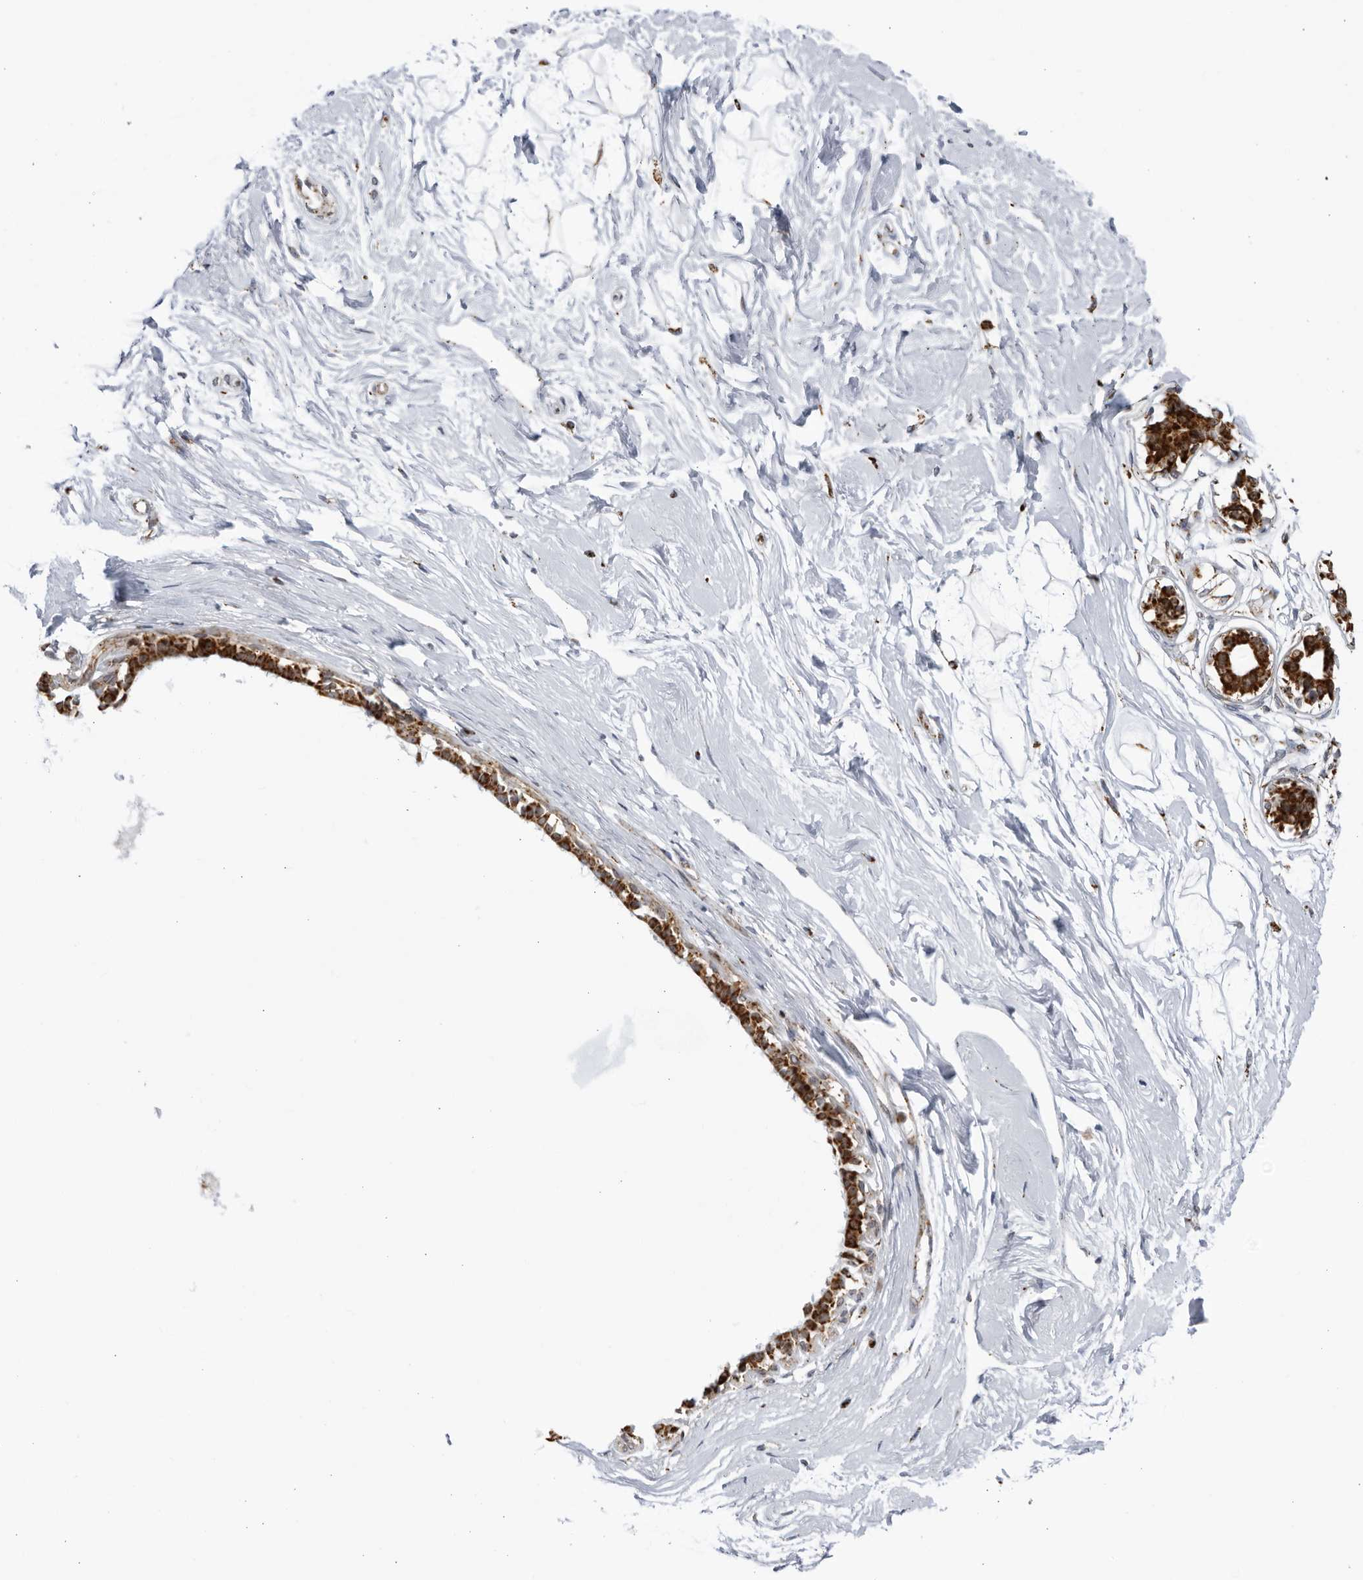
{"staining": {"intensity": "negative", "quantity": "none", "location": "none"}, "tissue": "breast", "cell_type": "Adipocytes", "image_type": "normal", "snomed": [{"axis": "morphology", "description": "Normal tissue, NOS"}, {"axis": "topography", "description": "Breast"}], "caption": "Immunohistochemistry of unremarkable breast demonstrates no positivity in adipocytes. (DAB immunohistochemistry (IHC), high magnification).", "gene": "RBM34", "patient": {"sex": "female", "age": 45}}